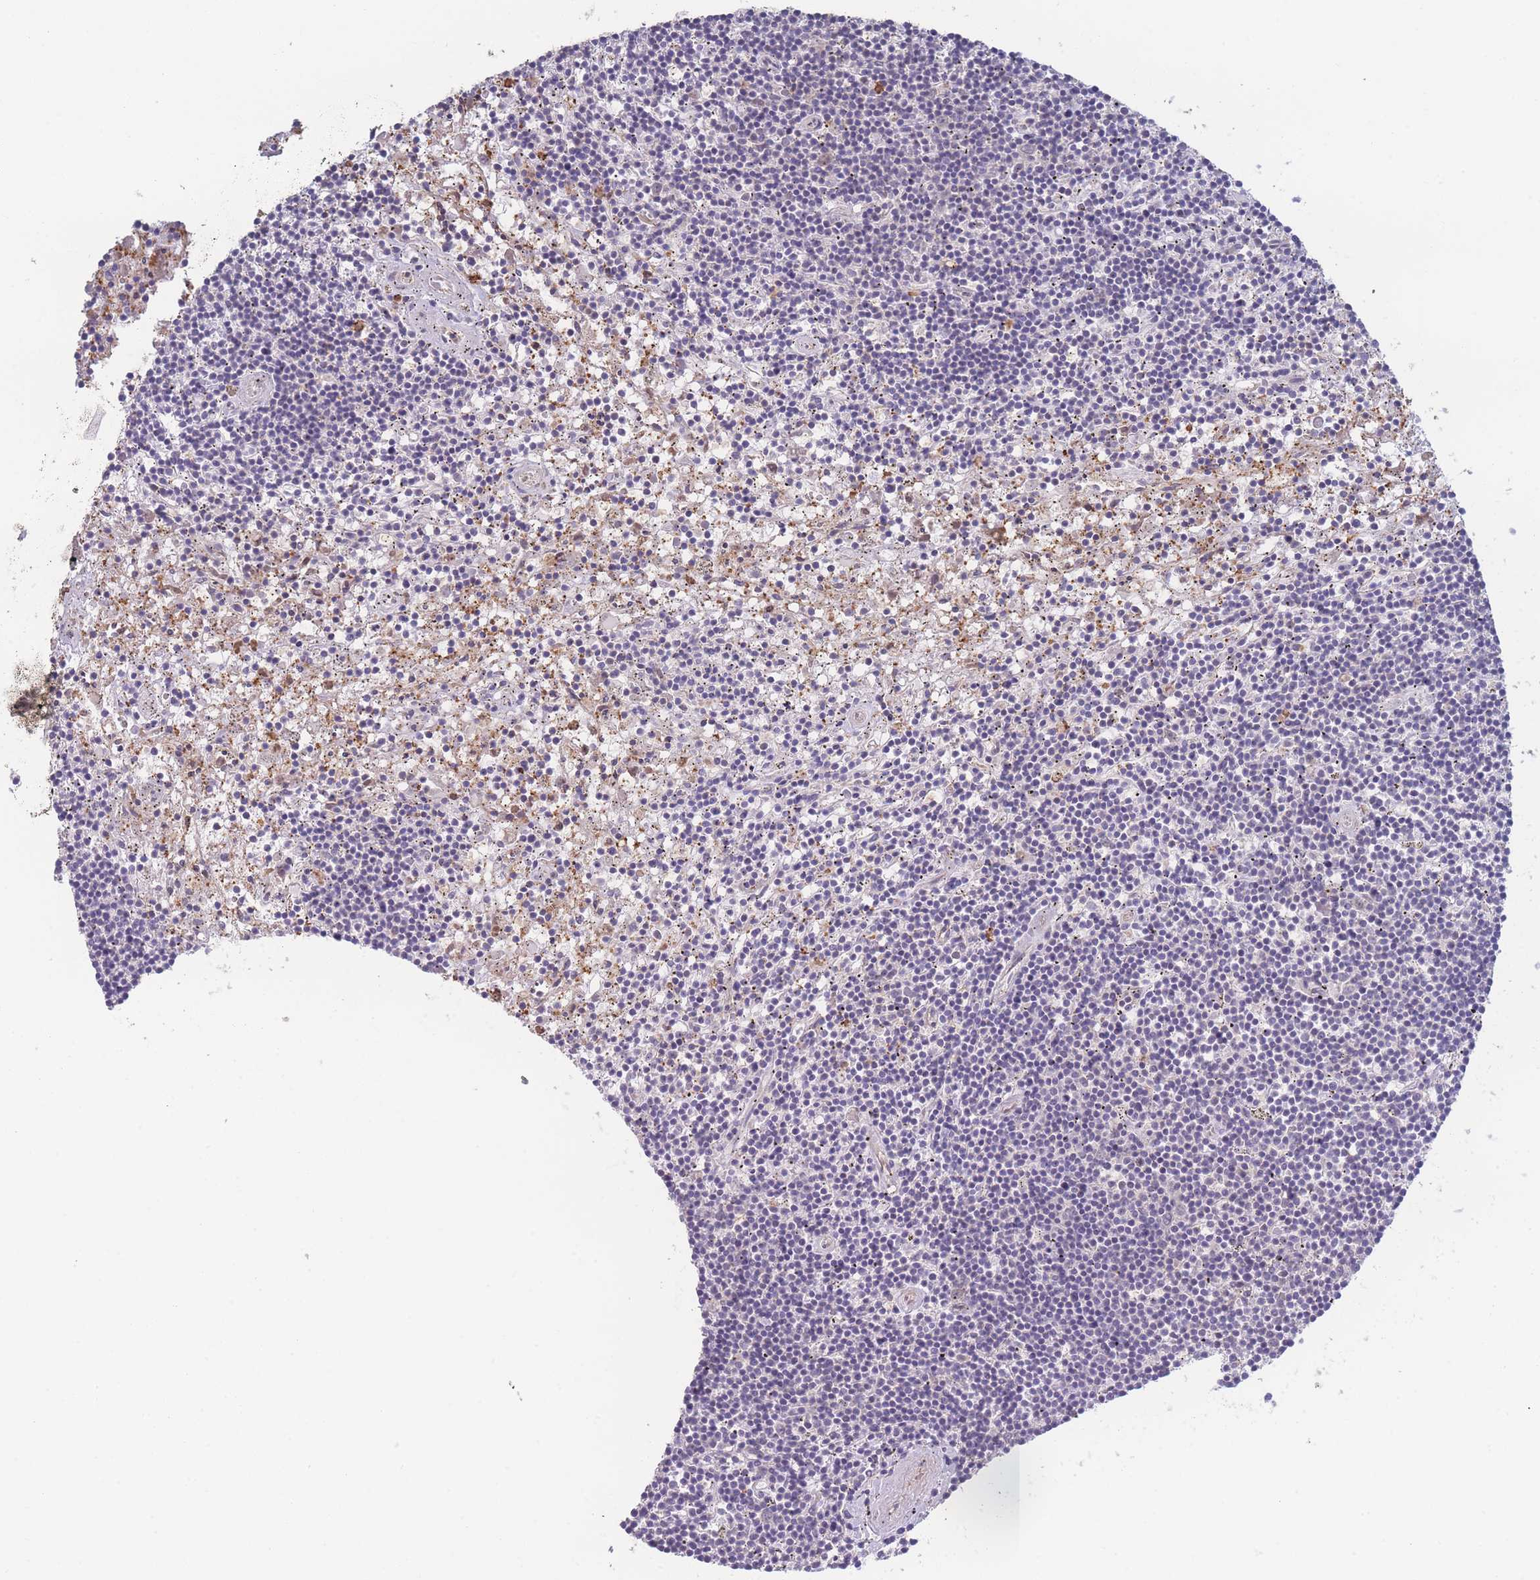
{"staining": {"intensity": "negative", "quantity": "none", "location": "none"}, "tissue": "lymphoma", "cell_type": "Tumor cells", "image_type": "cancer", "snomed": [{"axis": "morphology", "description": "Malignant lymphoma, non-Hodgkin's type, Low grade"}, {"axis": "topography", "description": "Spleen"}], "caption": "IHC image of neoplastic tissue: lymphoma stained with DAB (3,3'-diaminobenzidine) displays no significant protein staining in tumor cells.", "gene": "STEAP3", "patient": {"sex": "male", "age": 76}}